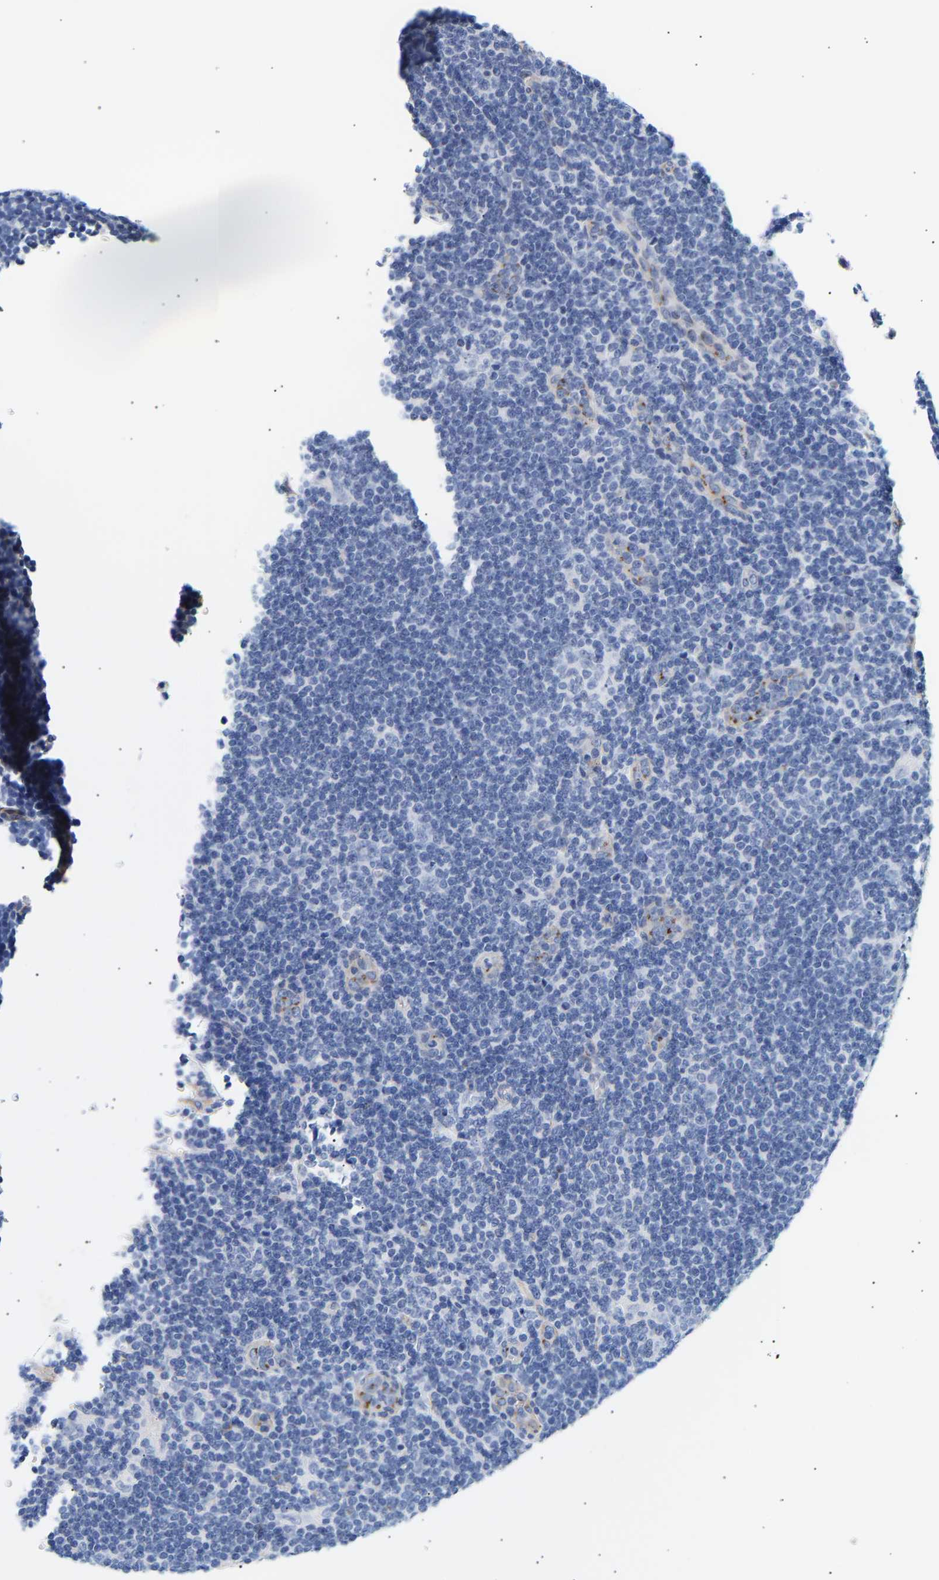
{"staining": {"intensity": "negative", "quantity": "none", "location": "none"}, "tissue": "lymphoma", "cell_type": "Tumor cells", "image_type": "cancer", "snomed": [{"axis": "morphology", "description": "Hodgkin's disease, NOS"}, {"axis": "topography", "description": "Lymph node"}], "caption": "Immunohistochemistry (IHC) micrograph of neoplastic tissue: human Hodgkin's disease stained with DAB demonstrates no significant protein expression in tumor cells.", "gene": "IGFBP7", "patient": {"sex": "female", "age": 57}}